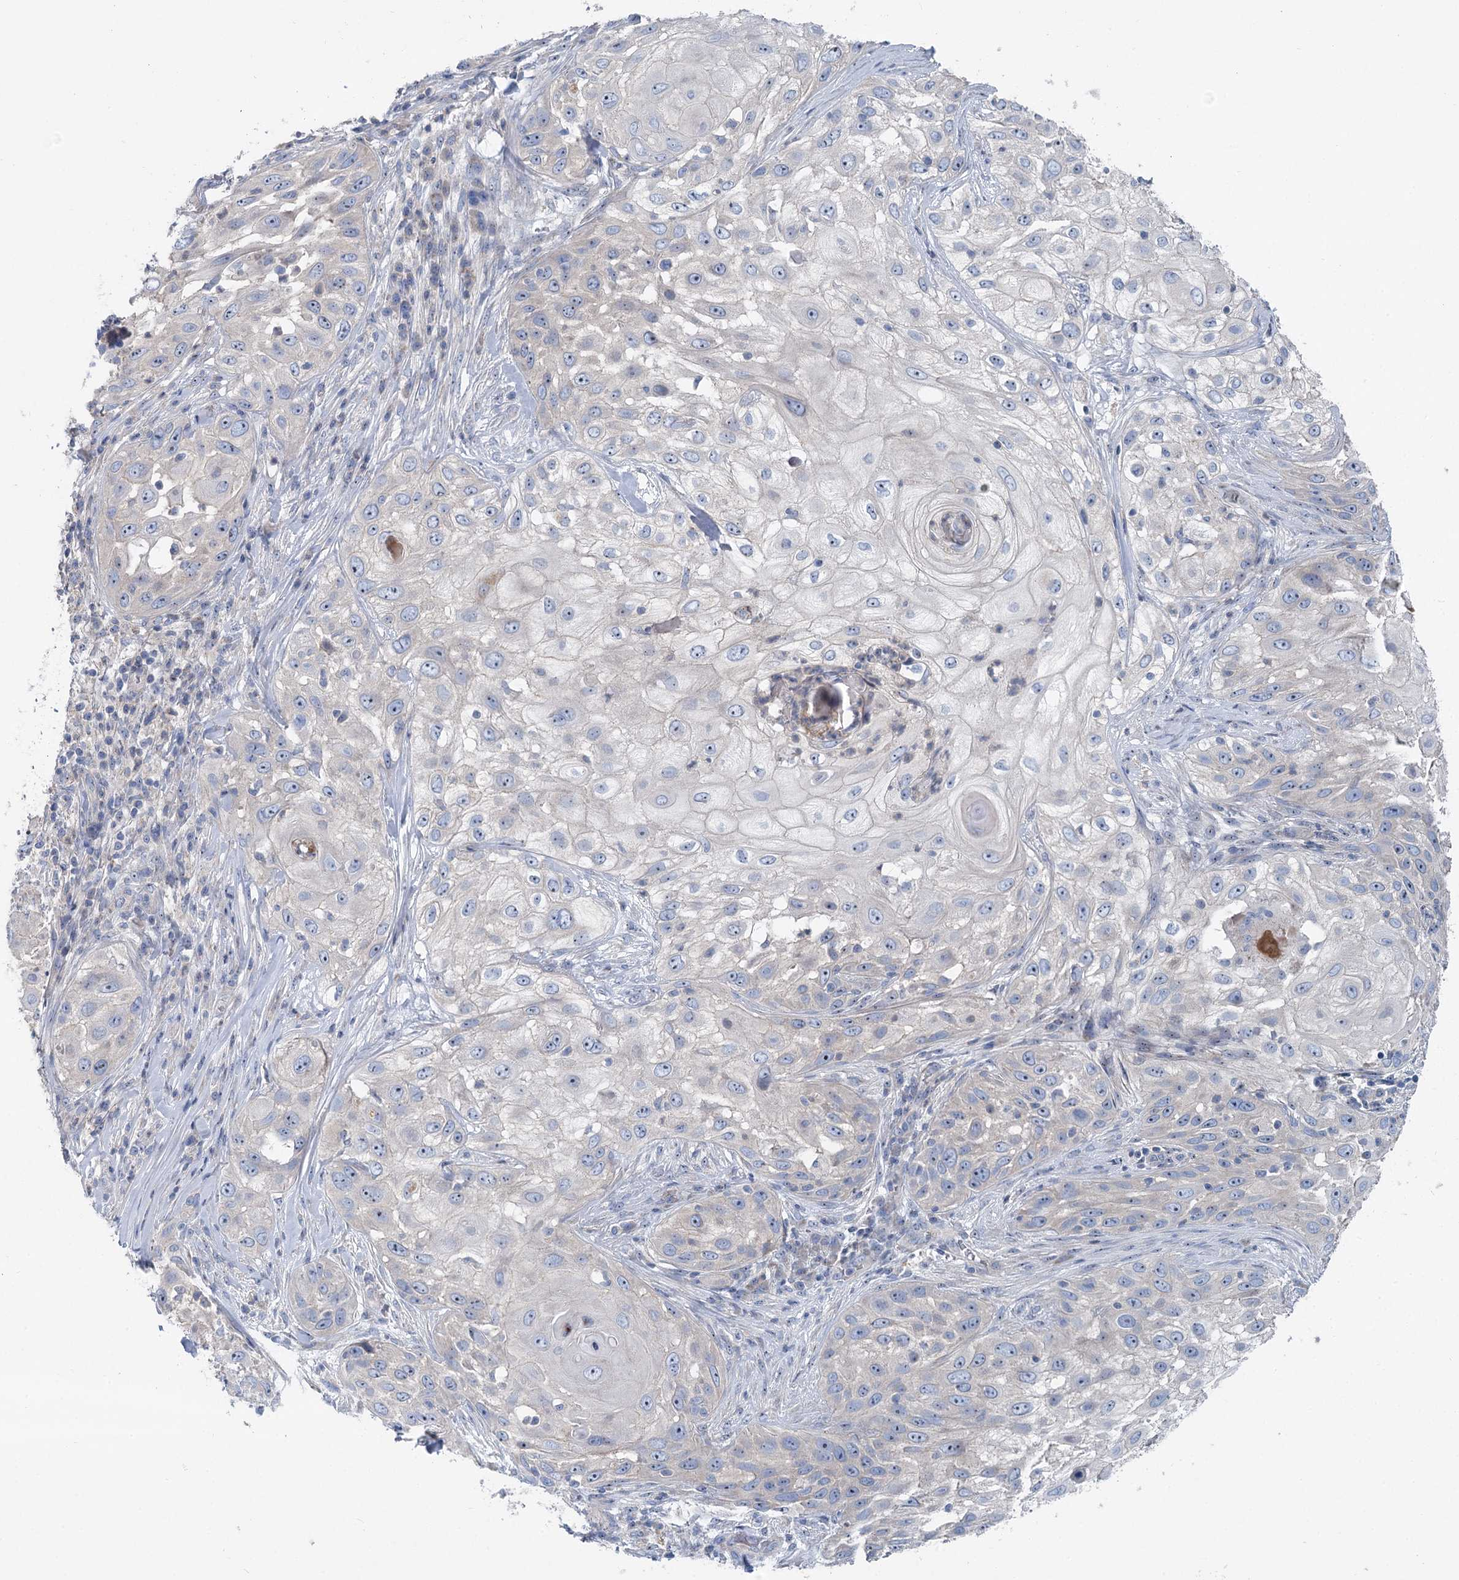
{"staining": {"intensity": "negative", "quantity": "none", "location": "none"}, "tissue": "skin cancer", "cell_type": "Tumor cells", "image_type": "cancer", "snomed": [{"axis": "morphology", "description": "Squamous cell carcinoma, NOS"}, {"axis": "topography", "description": "Skin"}], "caption": "Skin squamous cell carcinoma was stained to show a protein in brown. There is no significant staining in tumor cells. The staining was performed using DAB to visualize the protein expression in brown, while the nuclei were stained in blue with hematoxylin (Magnification: 20x).", "gene": "MARK2", "patient": {"sex": "female", "age": 44}}